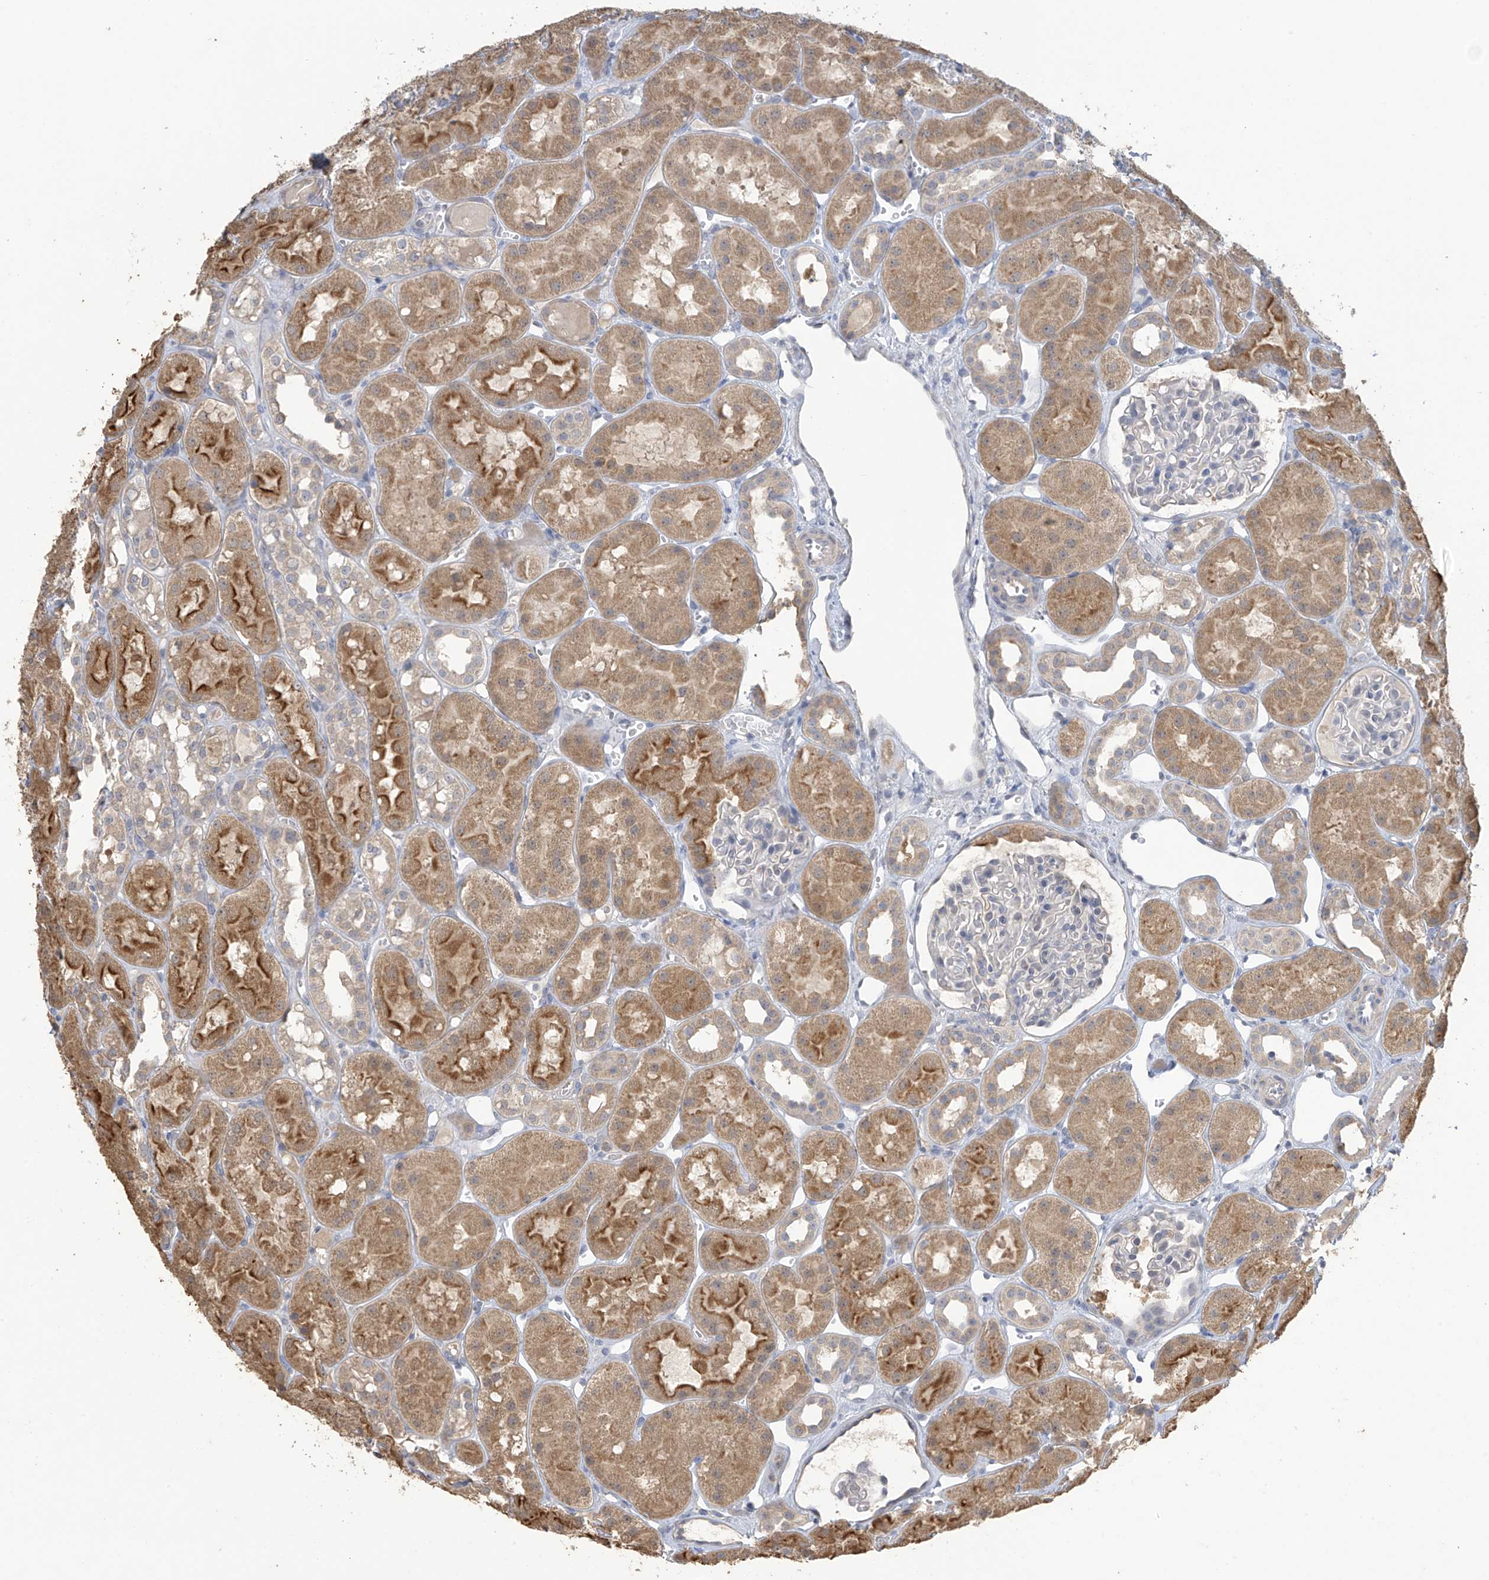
{"staining": {"intensity": "negative", "quantity": "none", "location": "none"}, "tissue": "kidney", "cell_type": "Cells in glomeruli", "image_type": "normal", "snomed": [{"axis": "morphology", "description": "Normal tissue, NOS"}, {"axis": "topography", "description": "Kidney"}], "caption": "High power microscopy micrograph of an immunohistochemistry (IHC) micrograph of normal kidney, revealing no significant positivity in cells in glomeruli.", "gene": "SLFN14", "patient": {"sex": "male", "age": 16}}